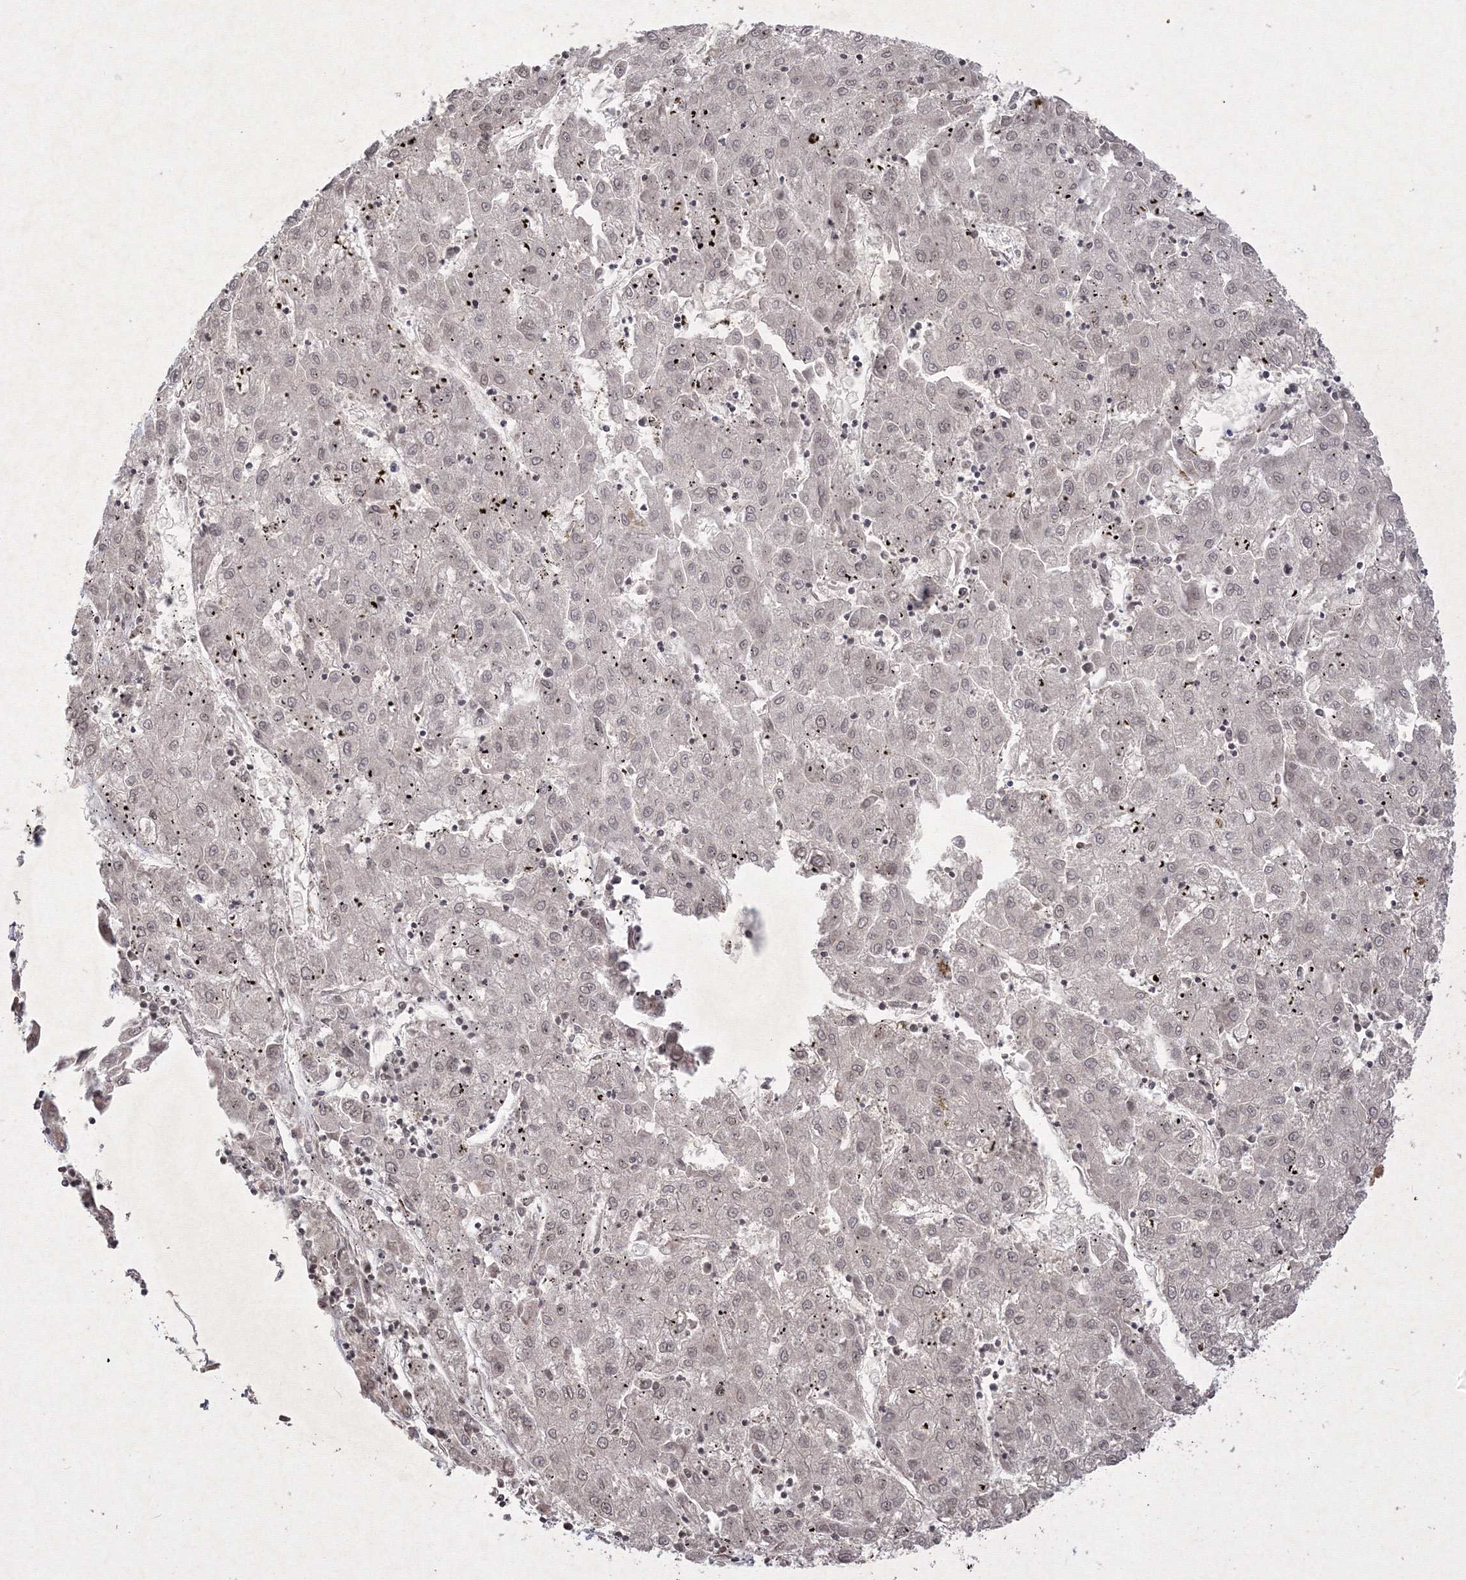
{"staining": {"intensity": "weak", "quantity": "25%-75%", "location": "cytoplasmic/membranous,nuclear"}, "tissue": "liver cancer", "cell_type": "Tumor cells", "image_type": "cancer", "snomed": [{"axis": "morphology", "description": "Carcinoma, Hepatocellular, NOS"}, {"axis": "topography", "description": "Liver"}], "caption": "IHC (DAB (3,3'-diaminobenzidine)) staining of liver hepatocellular carcinoma displays weak cytoplasmic/membranous and nuclear protein expression in about 25%-75% of tumor cells.", "gene": "NXPE3", "patient": {"sex": "male", "age": 72}}